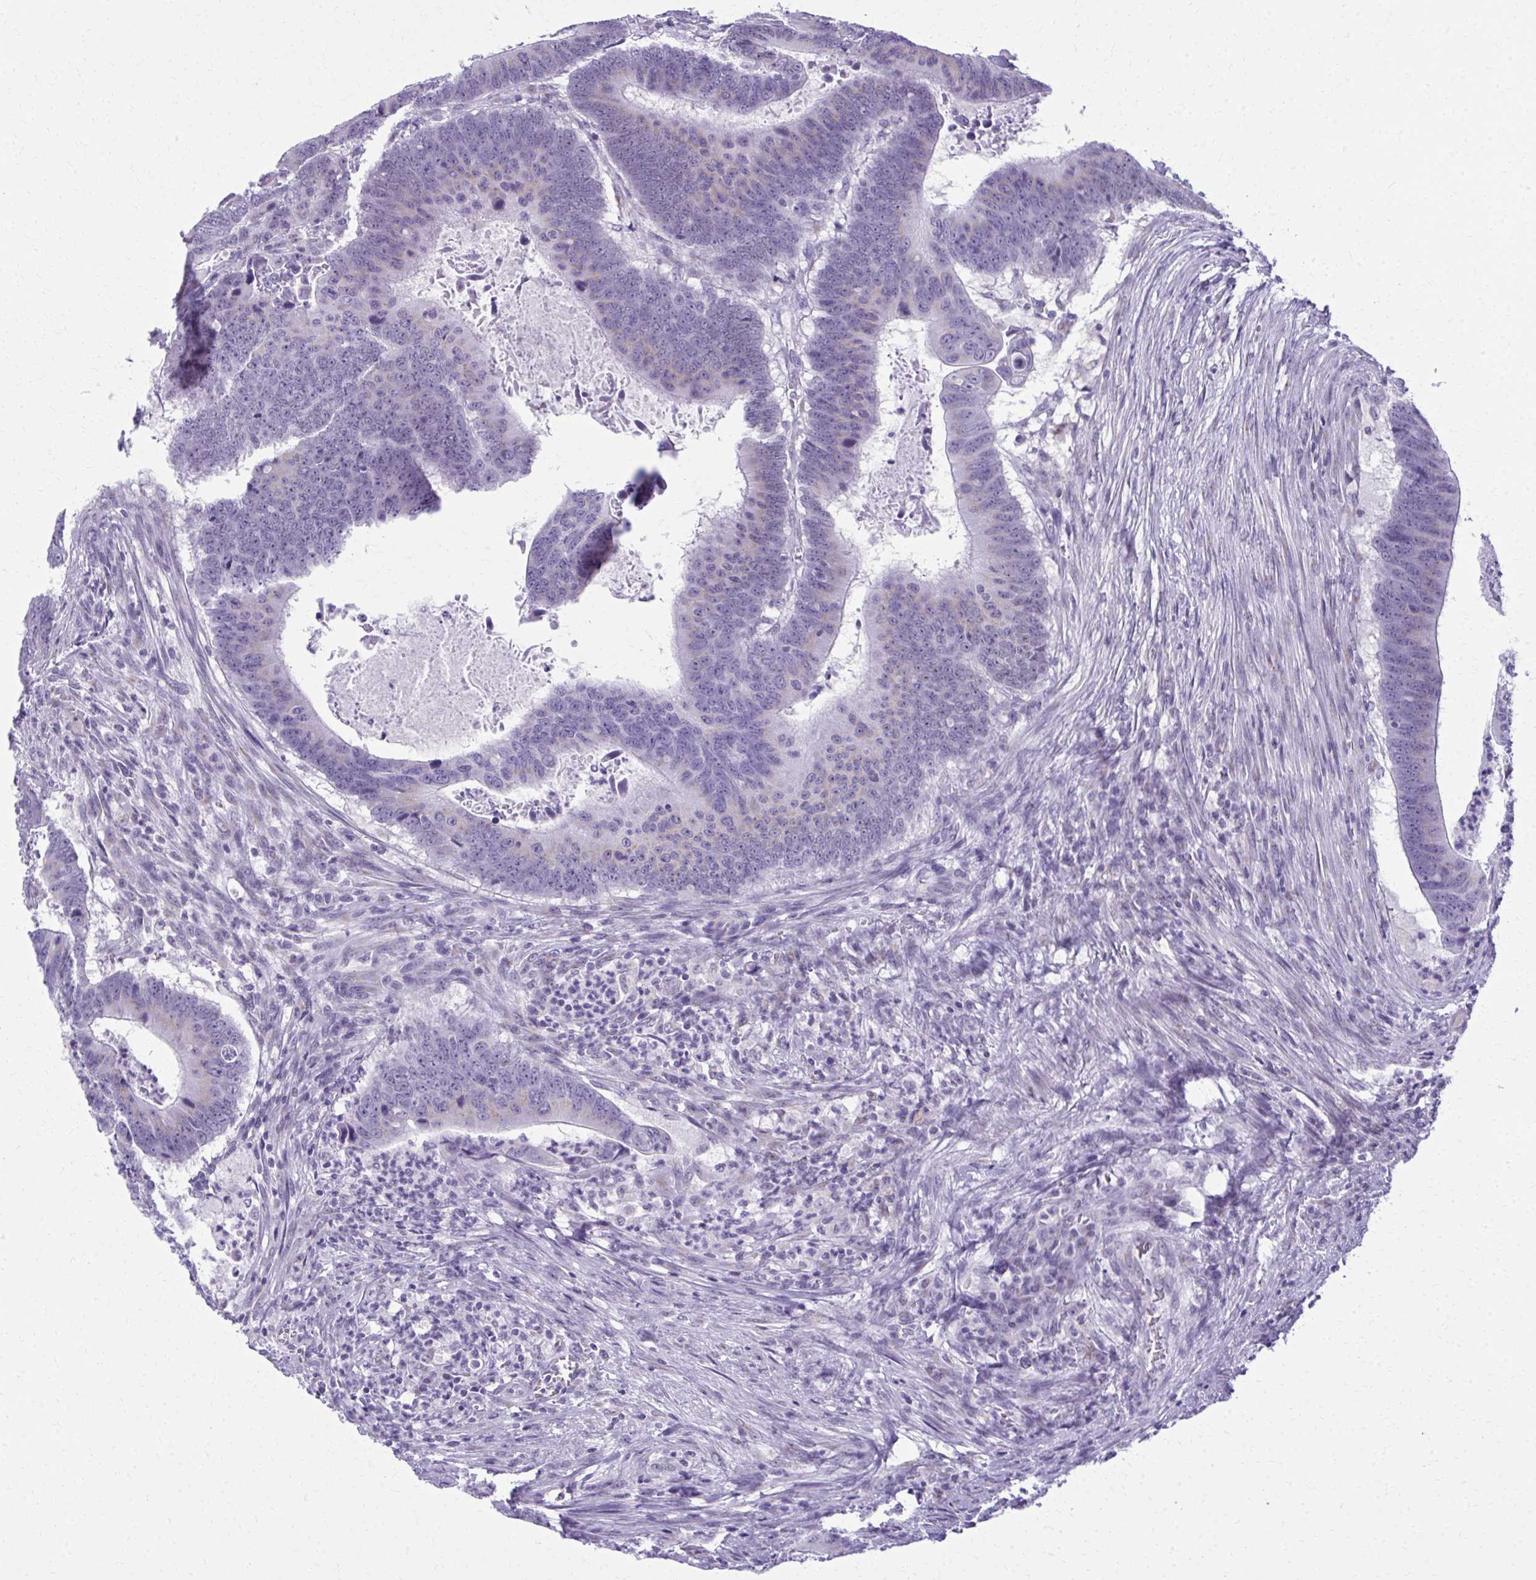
{"staining": {"intensity": "negative", "quantity": "none", "location": "none"}, "tissue": "colorectal cancer", "cell_type": "Tumor cells", "image_type": "cancer", "snomed": [{"axis": "morphology", "description": "Adenocarcinoma, NOS"}, {"axis": "topography", "description": "Colon"}], "caption": "High power microscopy photomicrograph of an immunohistochemistry photomicrograph of colorectal cancer, revealing no significant expression in tumor cells.", "gene": "SCLY", "patient": {"sex": "male", "age": 62}}